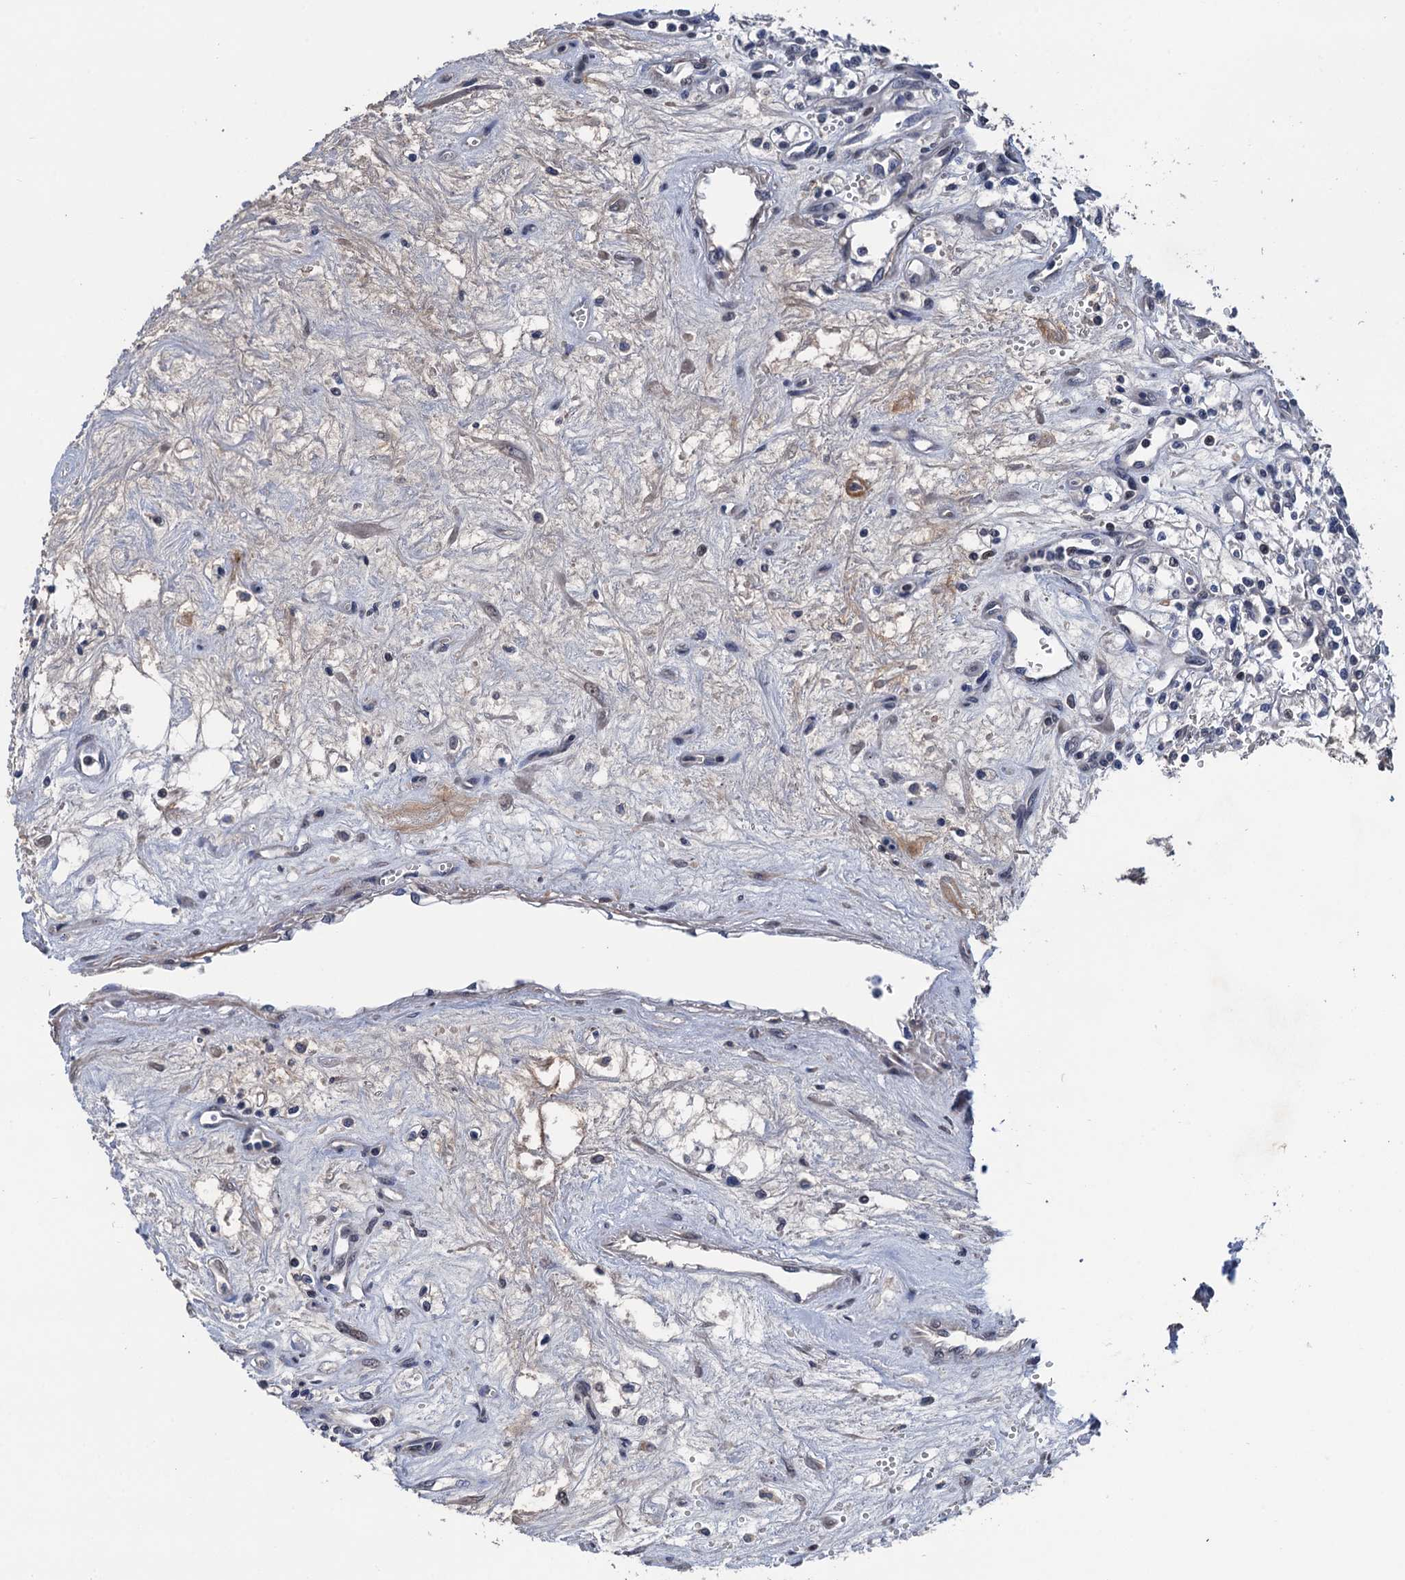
{"staining": {"intensity": "negative", "quantity": "none", "location": "none"}, "tissue": "renal cancer", "cell_type": "Tumor cells", "image_type": "cancer", "snomed": [{"axis": "morphology", "description": "Adenocarcinoma, NOS"}, {"axis": "topography", "description": "Kidney"}], "caption": "The micrograph demonstrates no staining of tumor cells in renal cancer (adenocarcinoma).", "gene": "ART5", "patient": {"sex": "male", "age": 59}}